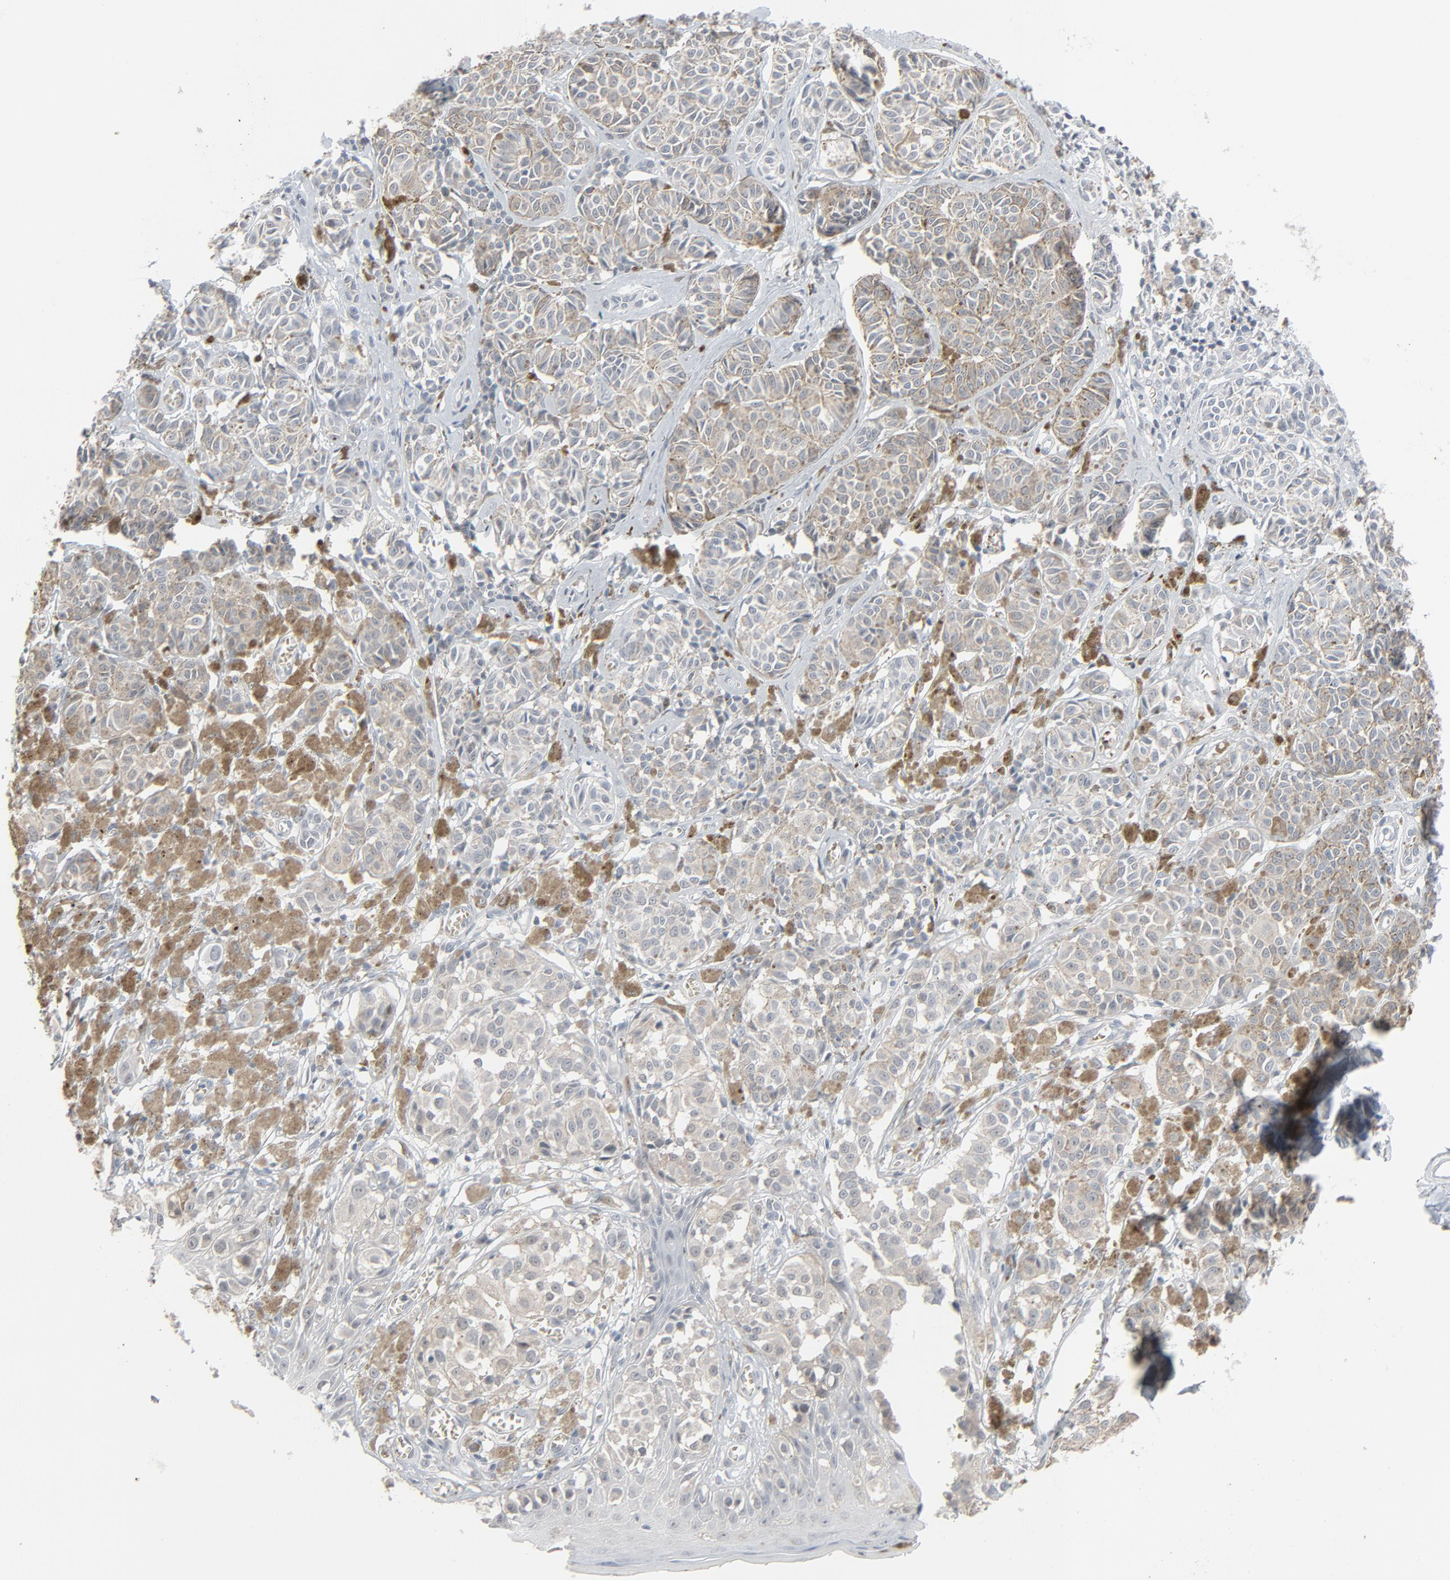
{"staining": {"intensity": "moderate", "quantity": ">75%", "location": "cytoplasmic/membranous"}, "tissue": "melanoma", "cell_type": "Tumor cells", "image_type": "cancer", "snomed": [{"axis": "morphology", "description": "Malignant melanoma, NOS"}, {"axis": "topography", "description": "Skin"}], "caption": "Immunohistochemistry image of neoplastic tissue: melanoma stained using immunohistochemistry (IHC) displays medium levels of moderate protein expression localized specifically in the cytoplasmic/membranous of tumor cells, appearing as a cytoplasmic/membranous brown color.", "gene": "SAGE1", "patient": {"sex": "male", "age": 76}}